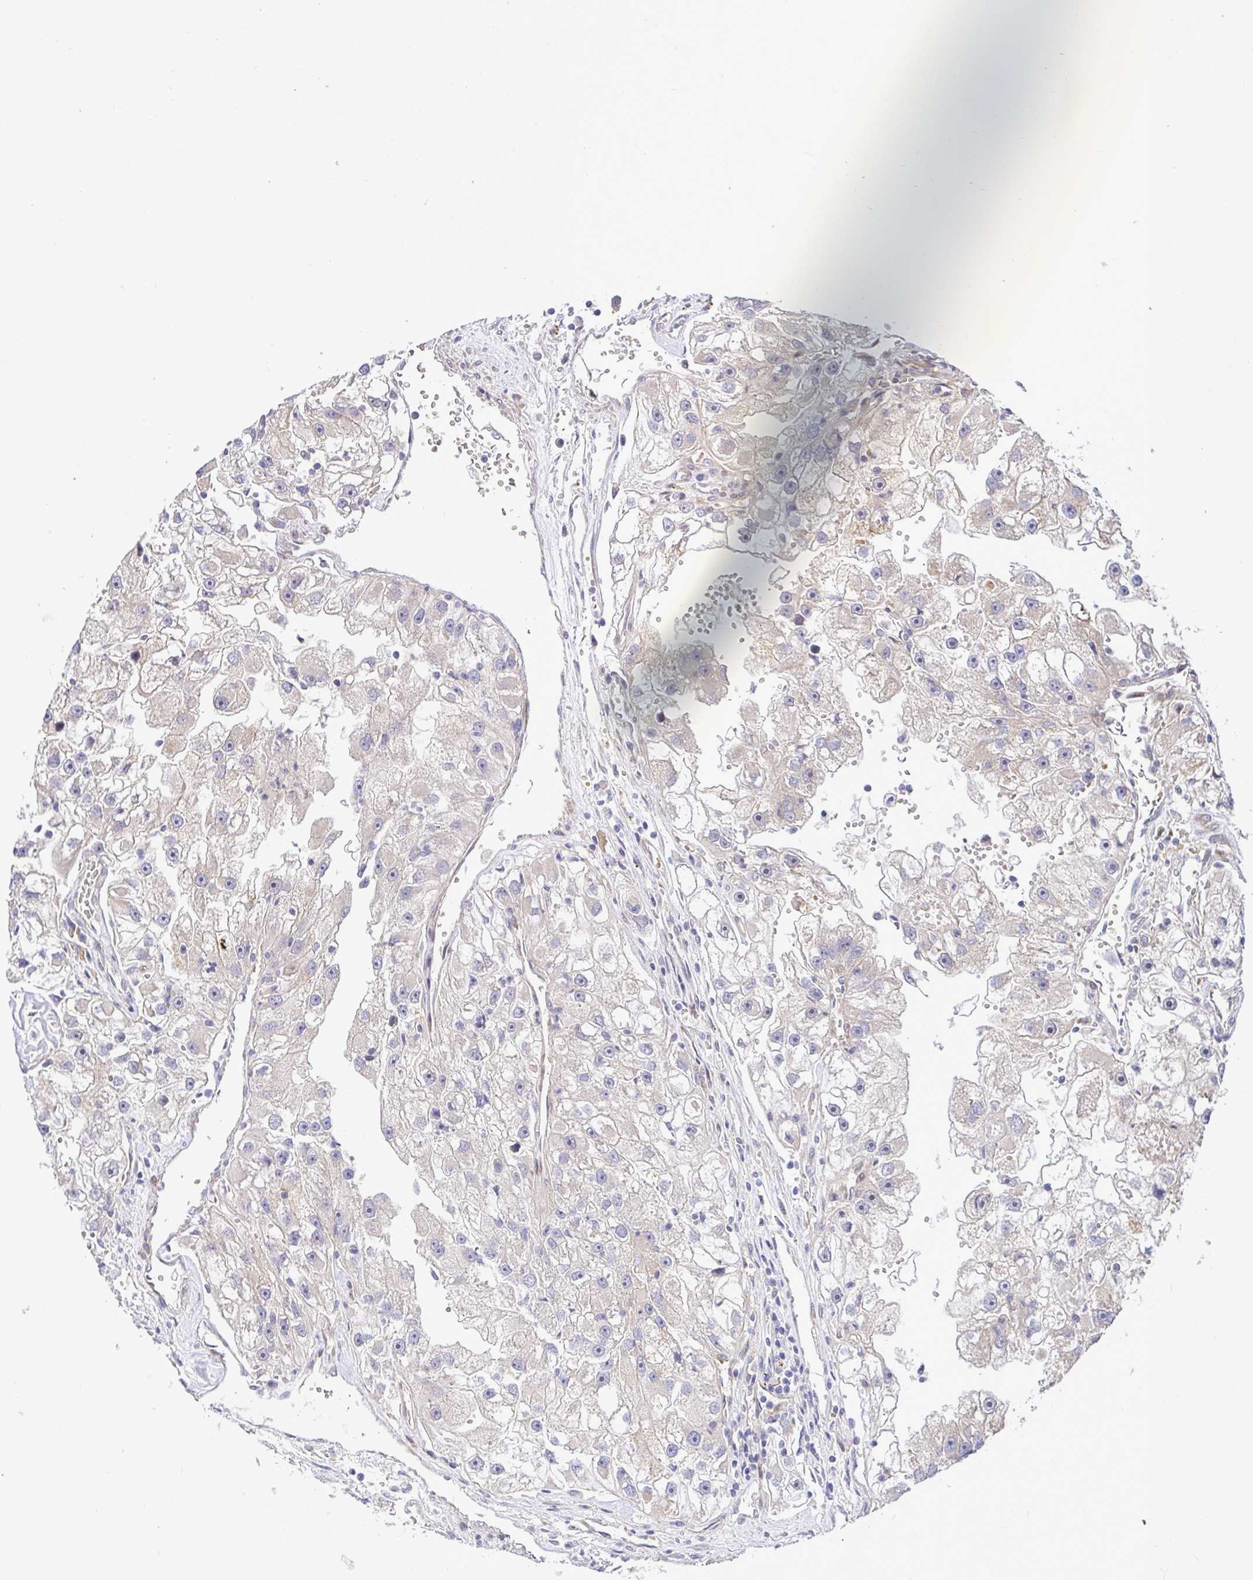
{"staining": {"intensity": "weak", "quantity": "<25%", "location": "cytoplasmic/membranous"}, "tissue": "renal cancer", "cell_type": "Tumor cells", "image_type": "cancer", "snomed": [{"axis": "morphology", "description": "Adenocarcinoma, NOS"}, {"axis": "topography", "description": "Kidney"}], "caption": "The histopathology image displays no staining of tumor cells in renal cancer.", "gene": "TRIM55", "patient": {"sex": "male", "age": 63}}